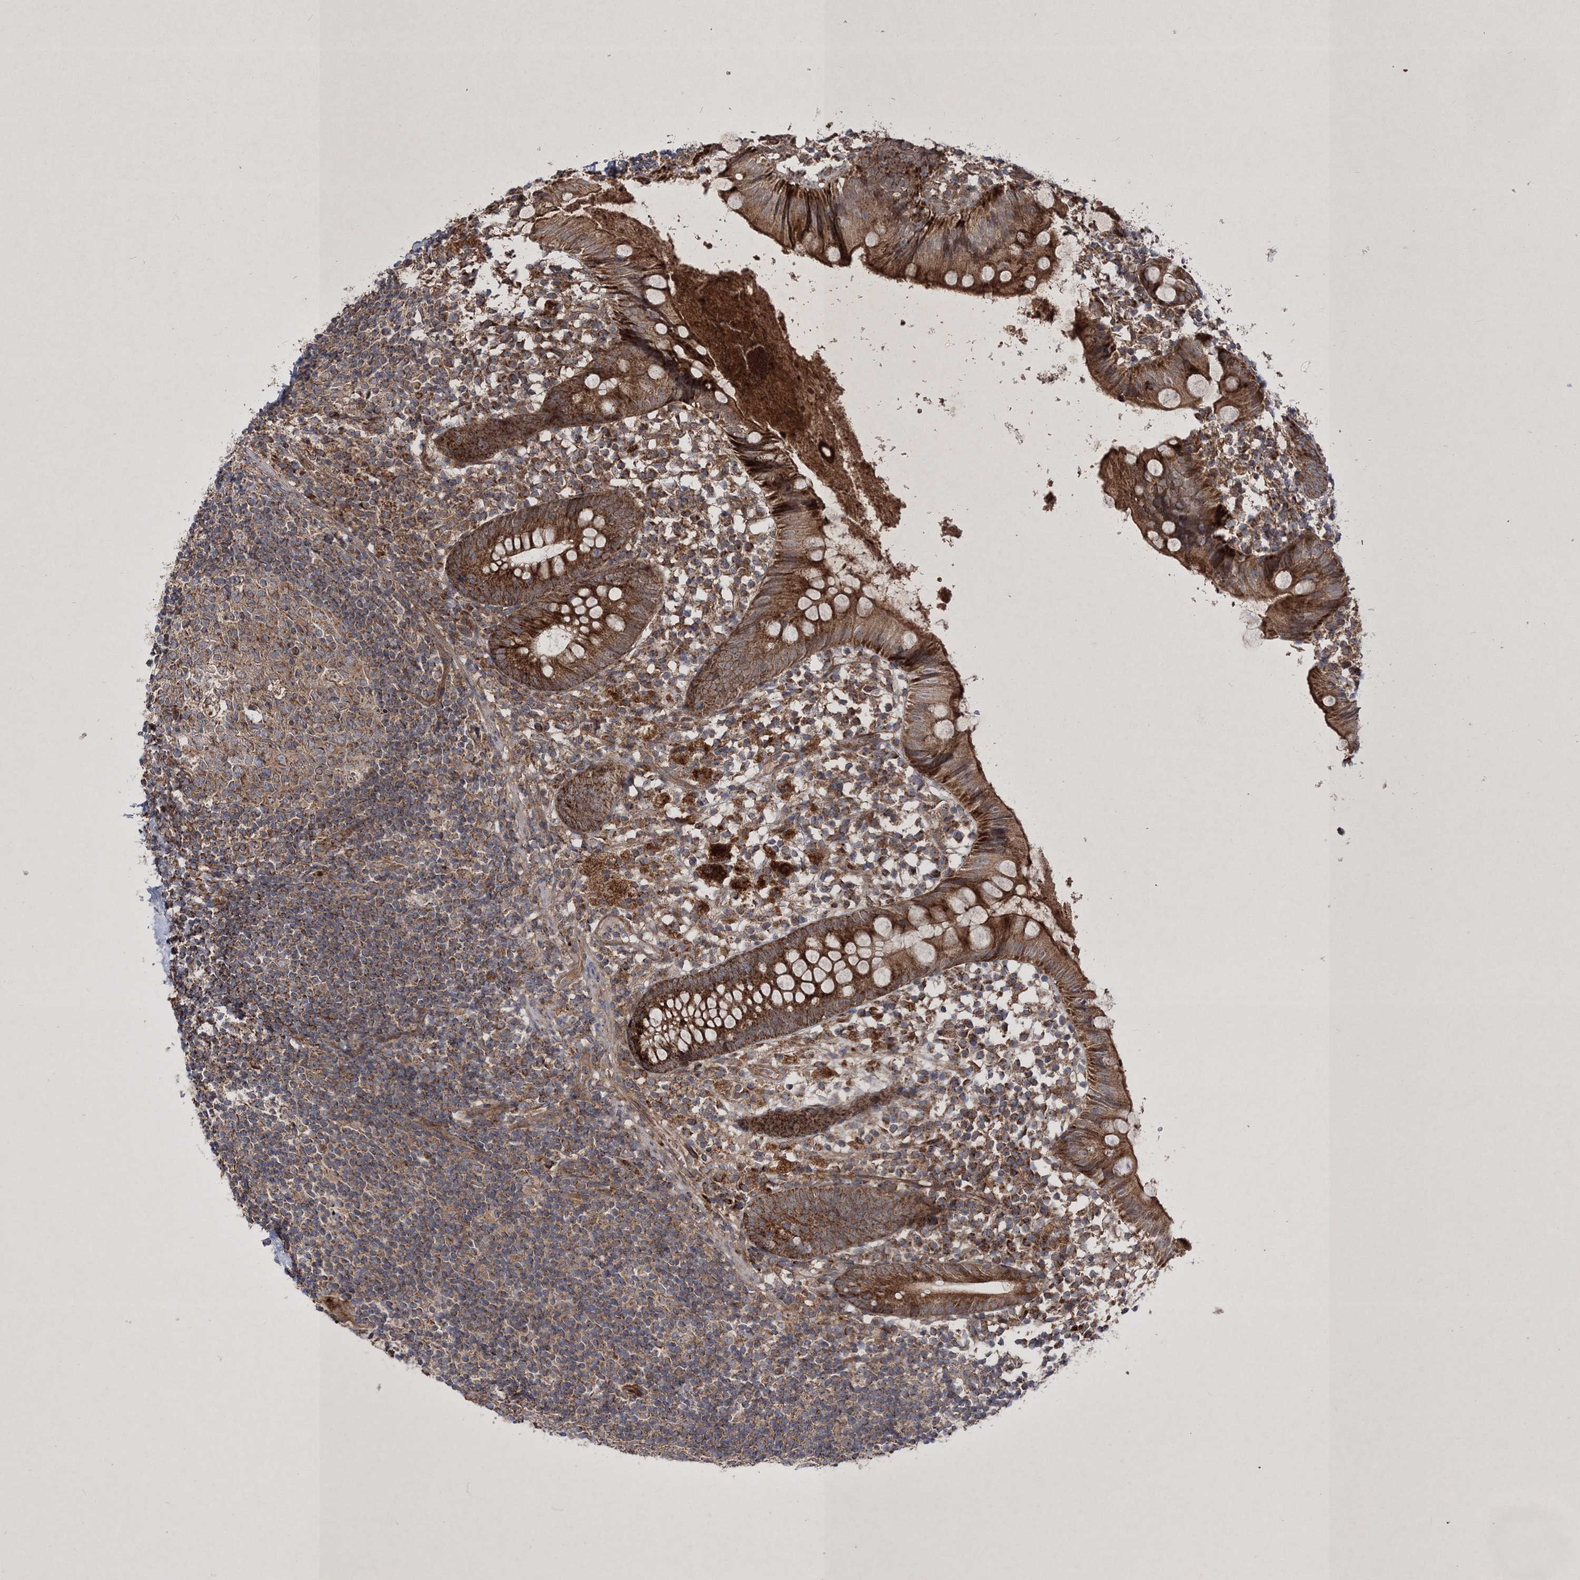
{"staining": {"intensity": "strong", "quantity": ">75%", "location": "cytoplasmic/membranous"}, "tissue": "appendix", "cell_type": "Glandular cells", "image_type": "normal", "snomed": [{"axis": "morphology", "description": "Normal tissue, NOS"}, {"axis": "topography", "description": "Appendix"}], "caption": "Strong cytoplasmic/membranous staining for a protein is seen in about >75% of glandular cells of unremarkable appendix using IHC.", "gene": "SCRN3", "patient": {"sex": "female", "age": 20}}